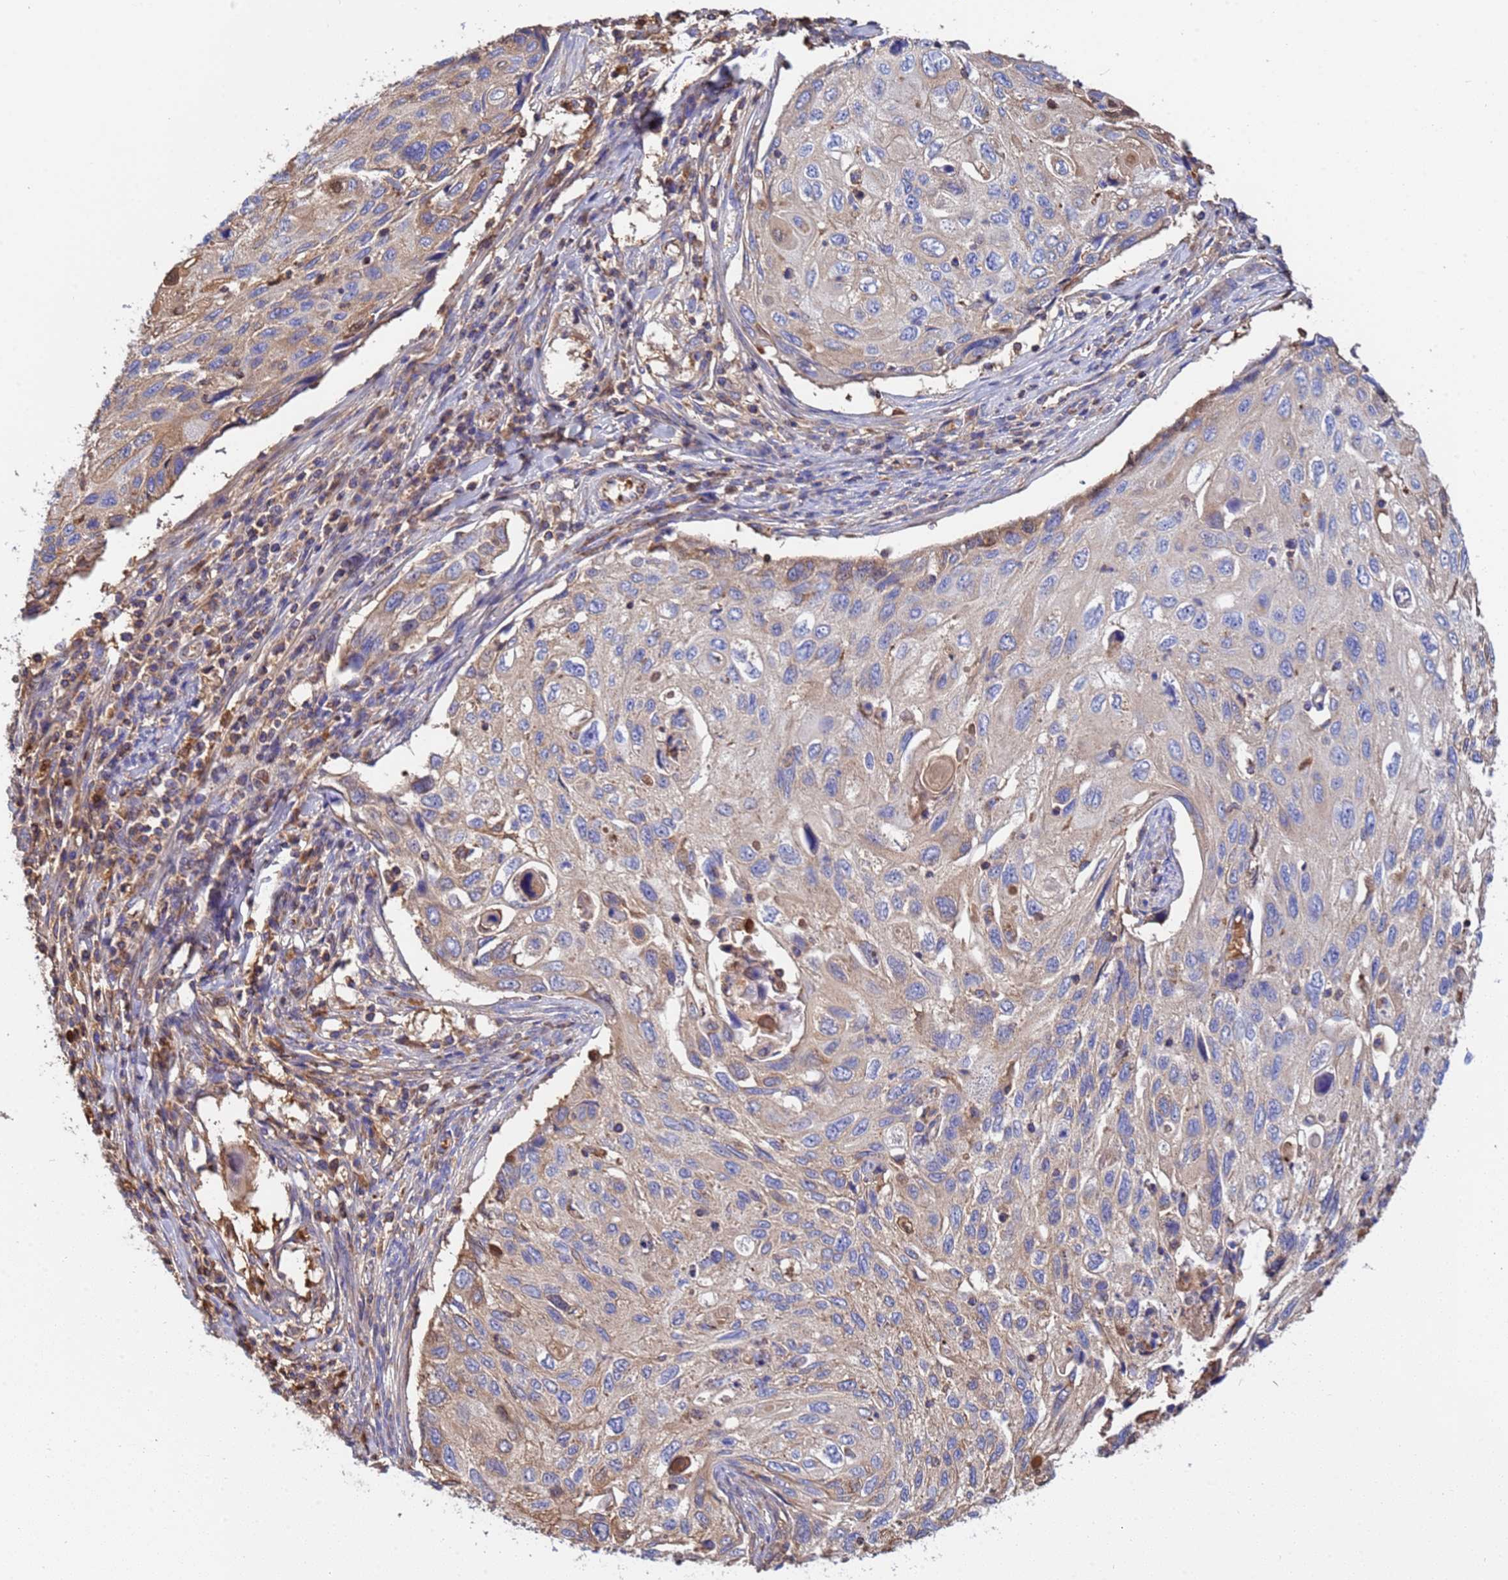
{"staining": {"intensity": "weak", "quantity": "<25%", "location": "cytoplasmic/membranous"}, "tissue": "cervical cancer", "cell_type": "Tumor cells", "image_type": "cancer", "snomed": [{"axis": "morphology", "description": "Squamous cell carcinoma, NOS"}, {"axis": "topography", "description": "Cervix"}], "caption": "This is an IHC histopathology image of cervical squamous cell carcinoma. There is no expression in tumor cells.", "gene": "GLUD1", "patient": {"sex": "female", "age": 70}}